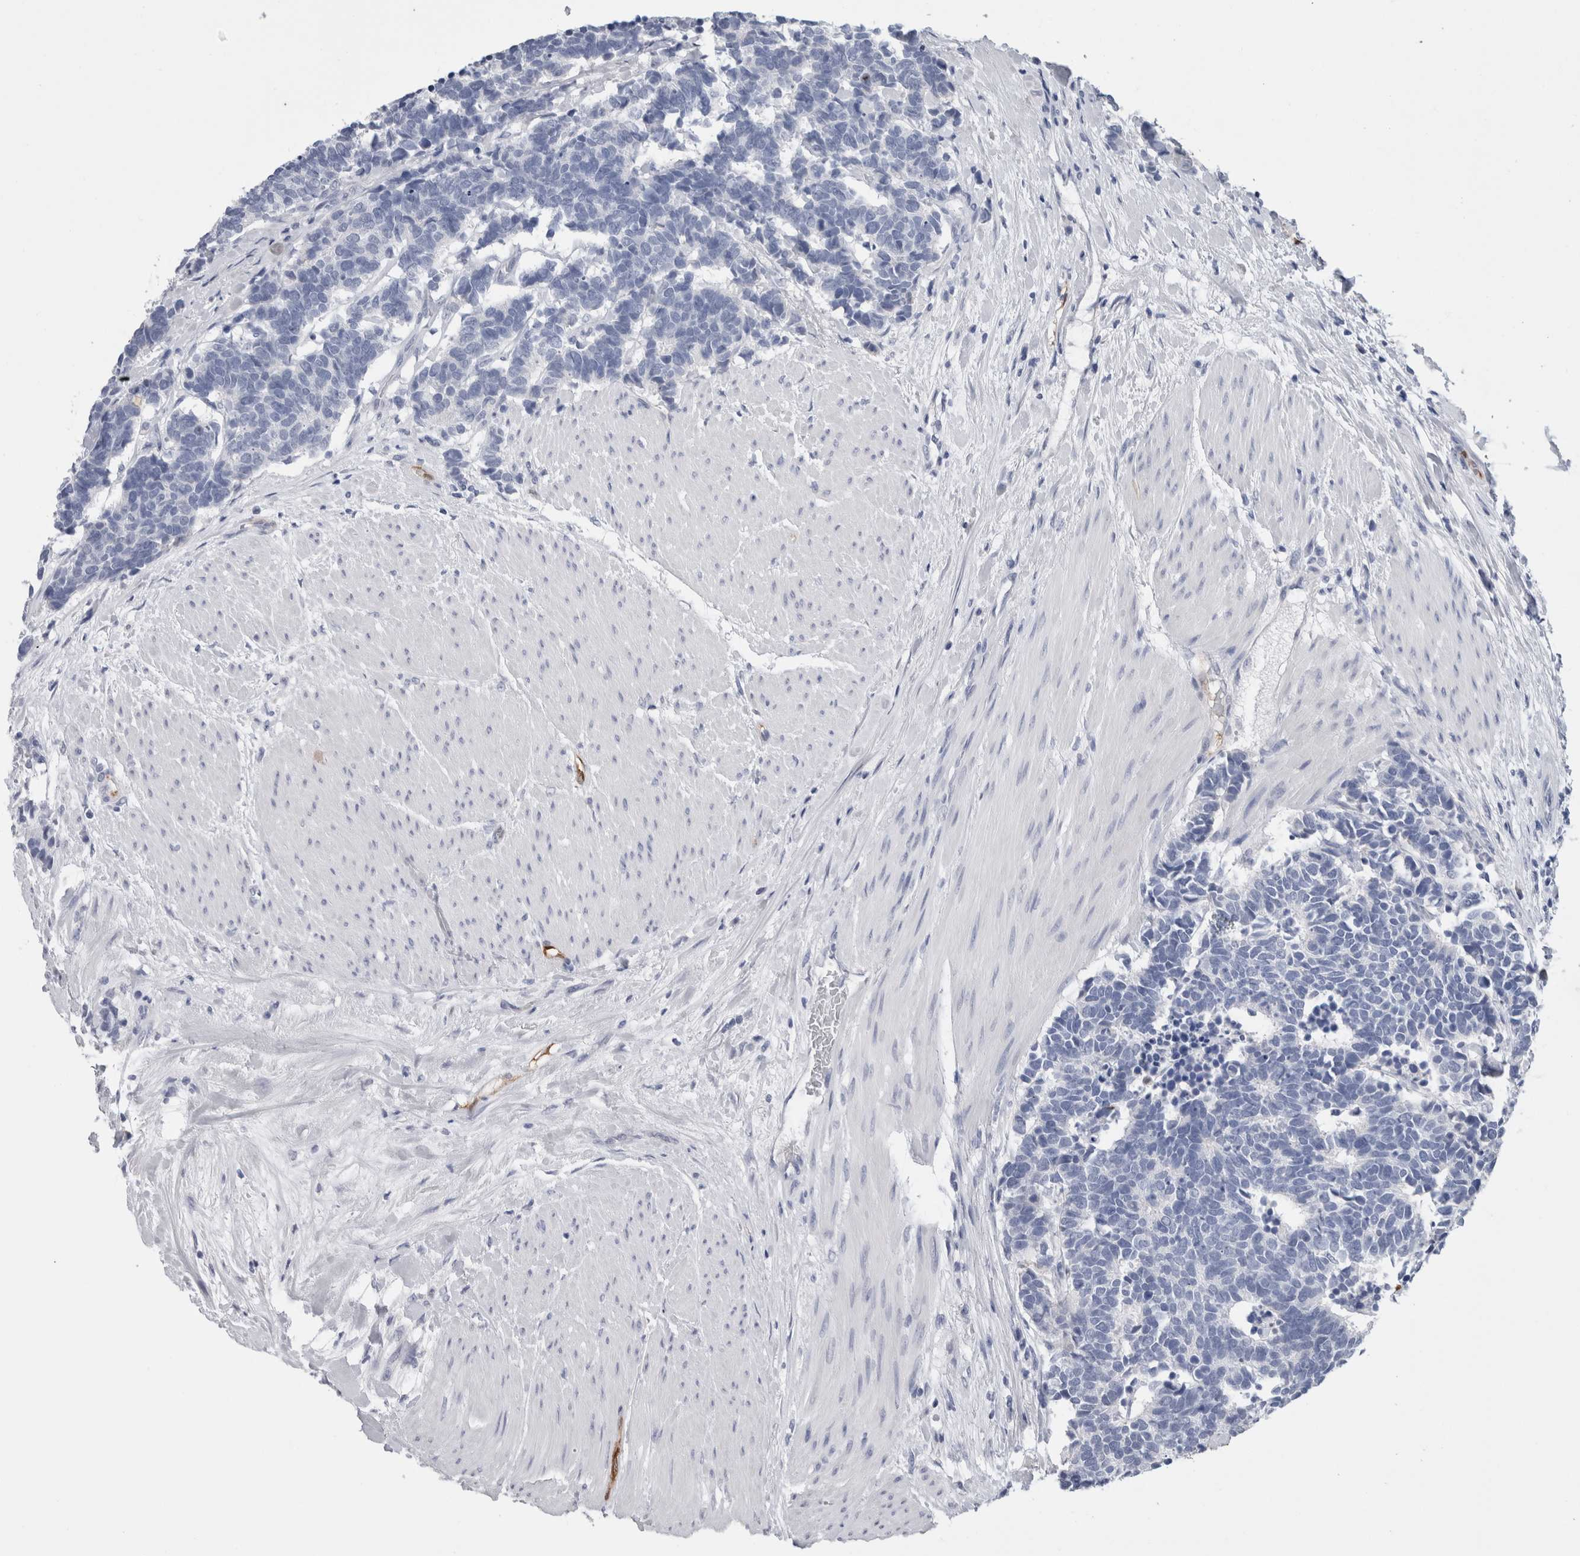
{"staining": {"intensity": "negative", "quantity": "none", "location": "none"}, "tissue": "carcinoid", "cell_type": "Tumor cells", "image_type": "cancer", "snomed": [{"axis": "morphology", "description": "Carcinoma, NOS"}, {"axis": "morphology", "description": "Carcinoid, malignant, NOS"}, {"axis": "topography", "description": "Urinary bladder"}], "caption": "Immunohistochemistry of carcinoid (malignant) exhibits no positivity in tumor cells.", "gene": "FABP4", "patient": {"sex": "male", "age": 57}}